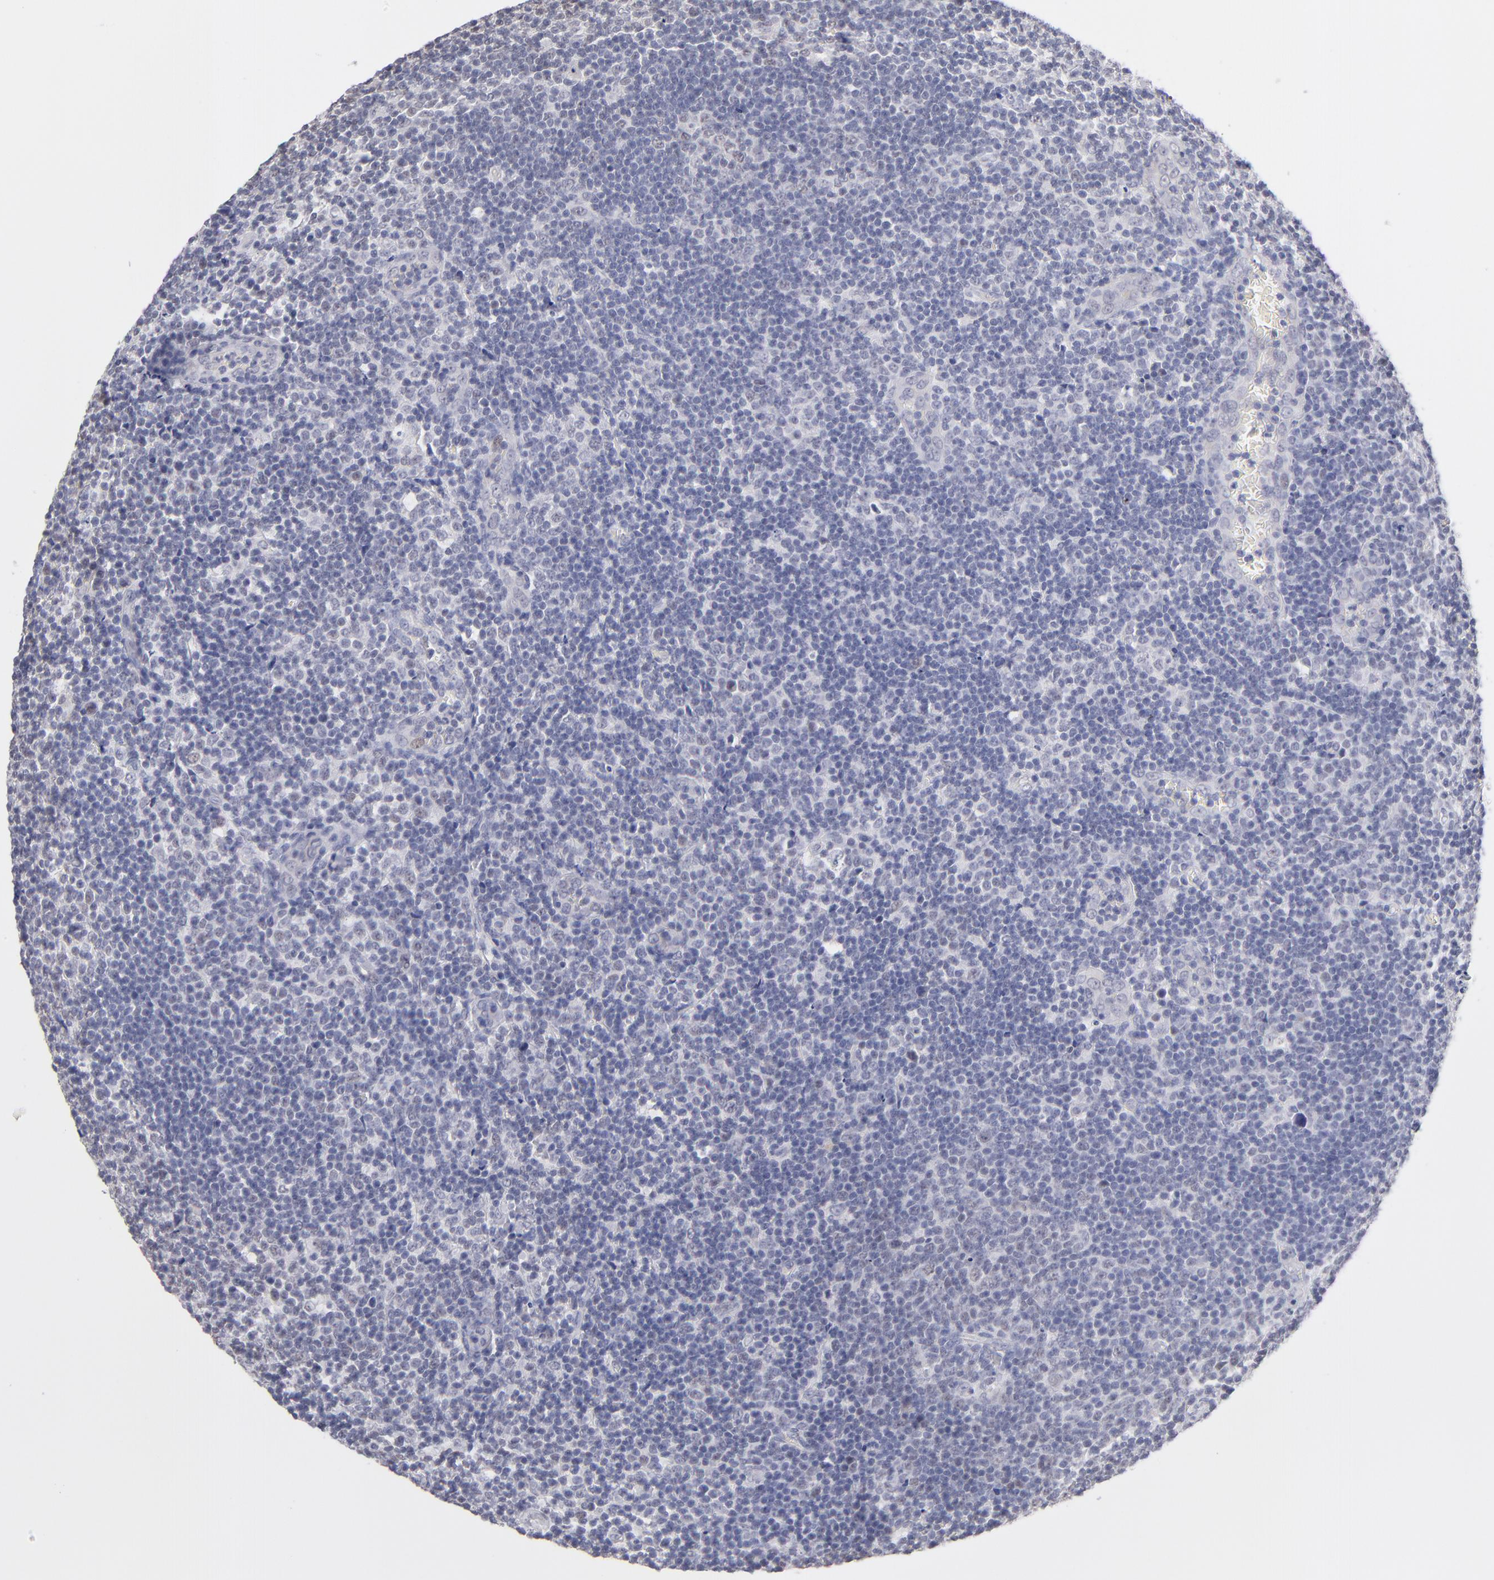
{"staining": {"intensity": "weak", "quantity": "25%-75%", "location": "cytoplasmic/membranous"}, "tissue": "lymphoma", "cell_type": "Tumor cells", "image_type": "cancer", "snomed": [{"axis": "morphology", "description": "Malignant lymphoma, non-Hodgkin's type, Low grade"}, {"axis": "topography", "description": "Lymph node"}], "caption": "Immunohistochemical staining of lymphoma shows low levels of weak cytoplasmic/membranous protein expression in approximately 25%-75% of tumor cells. Immunohistochemistry stains the protein of interest in brown and the nuclei are stained blue.", "gene": "TEX11", "patient": {"sex": "male", "age": 74}}